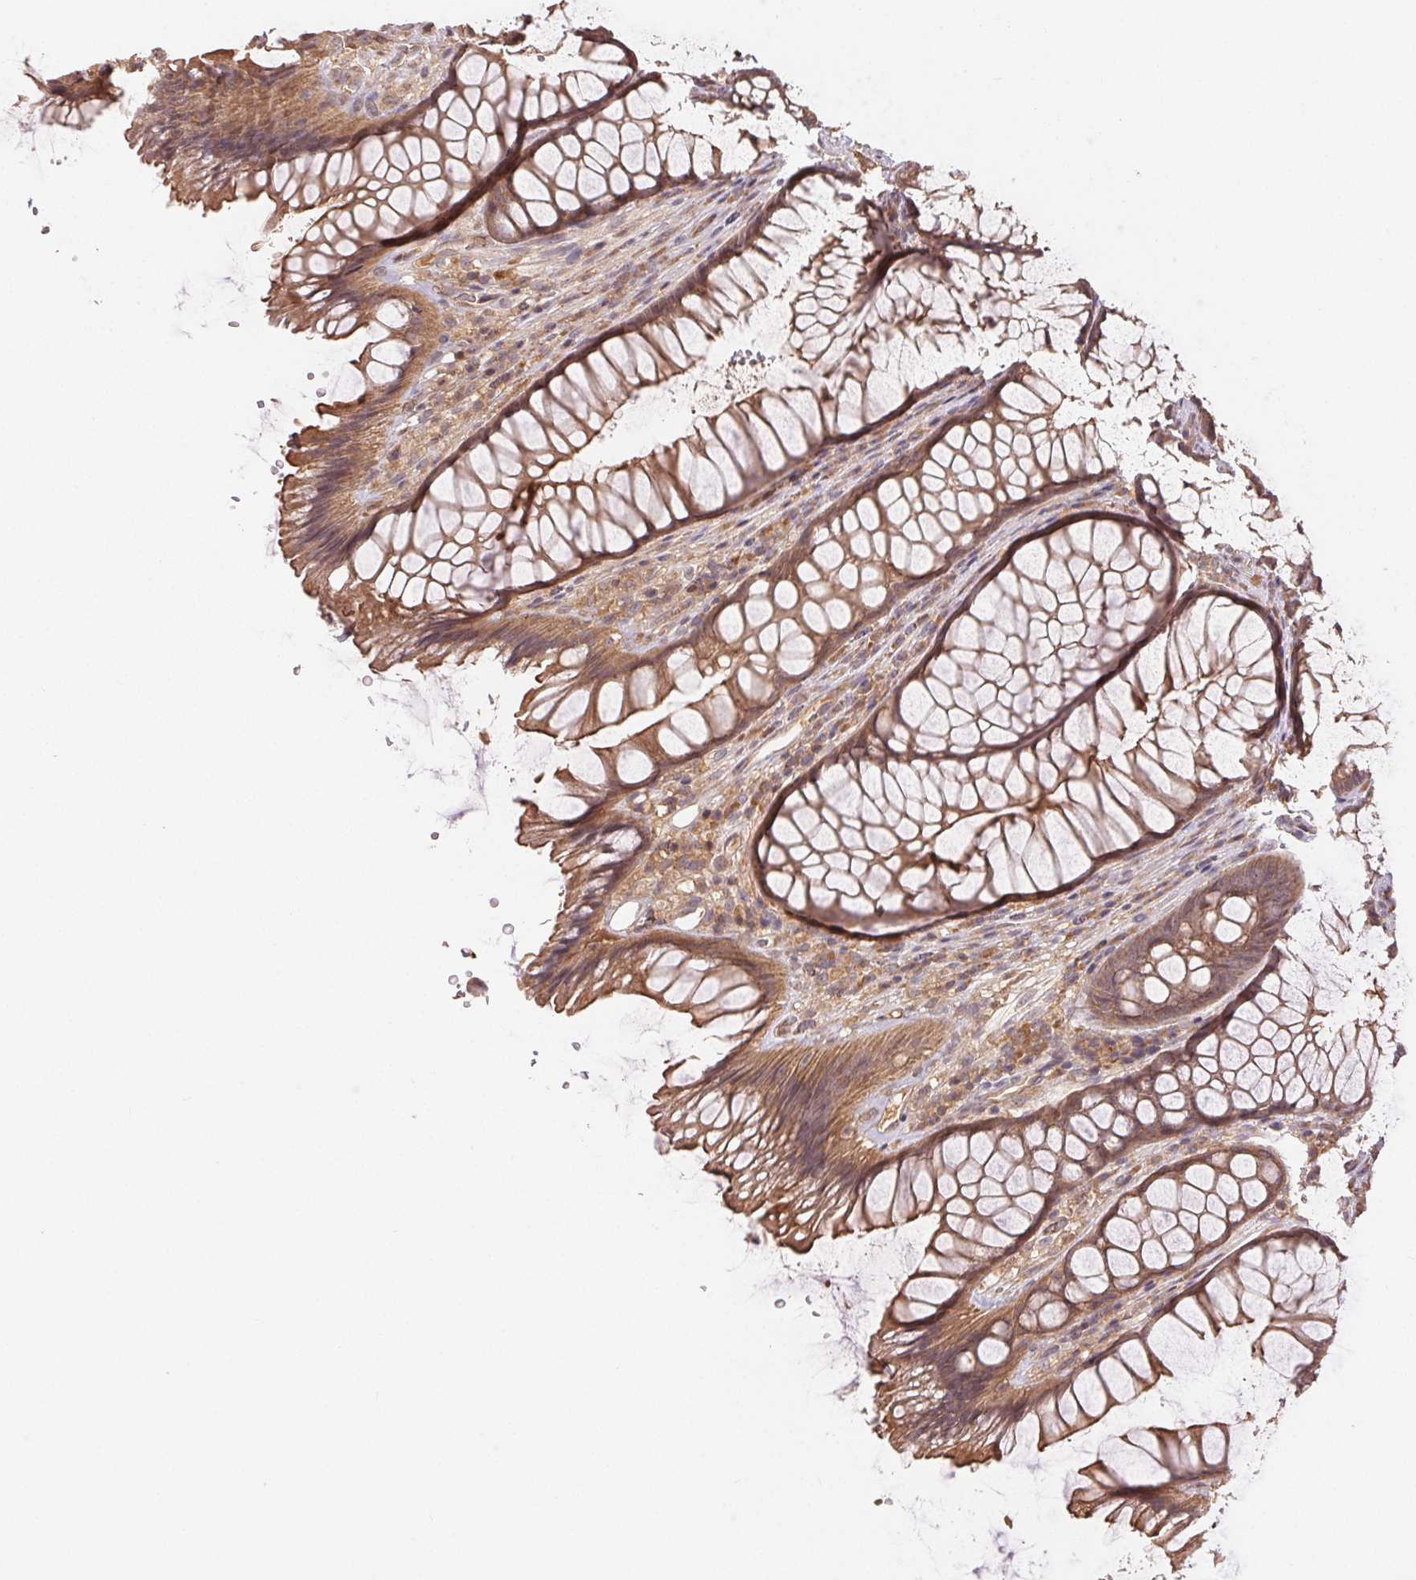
{"staining": {"intensity": "moderate", "quantity": ">75%", "location": "cytoplasmic/membranous"}, "tissue": "rectum", "cell_type": "Glandular cells", "image_type": "normal", "snomed": [{"axis": "morphology", "description": "Normal tissue, NOS"}, {"axis": "topography", "description": "Rectum"}], "caption": "Protein expression analysis of unremarkable rectum displays moderate cytoplasmic/membranous expression in approximately >75% of glandular cells. The staining was performed using DAB (3,3'-diaminobenzidine) to visualize the protein expression in brown, while the nuclei were stained in blue with hematoxylin (Magnification: 20x).", "gene": "MAPKAPK2", "patient": {"sex": "male", "age": 53}}